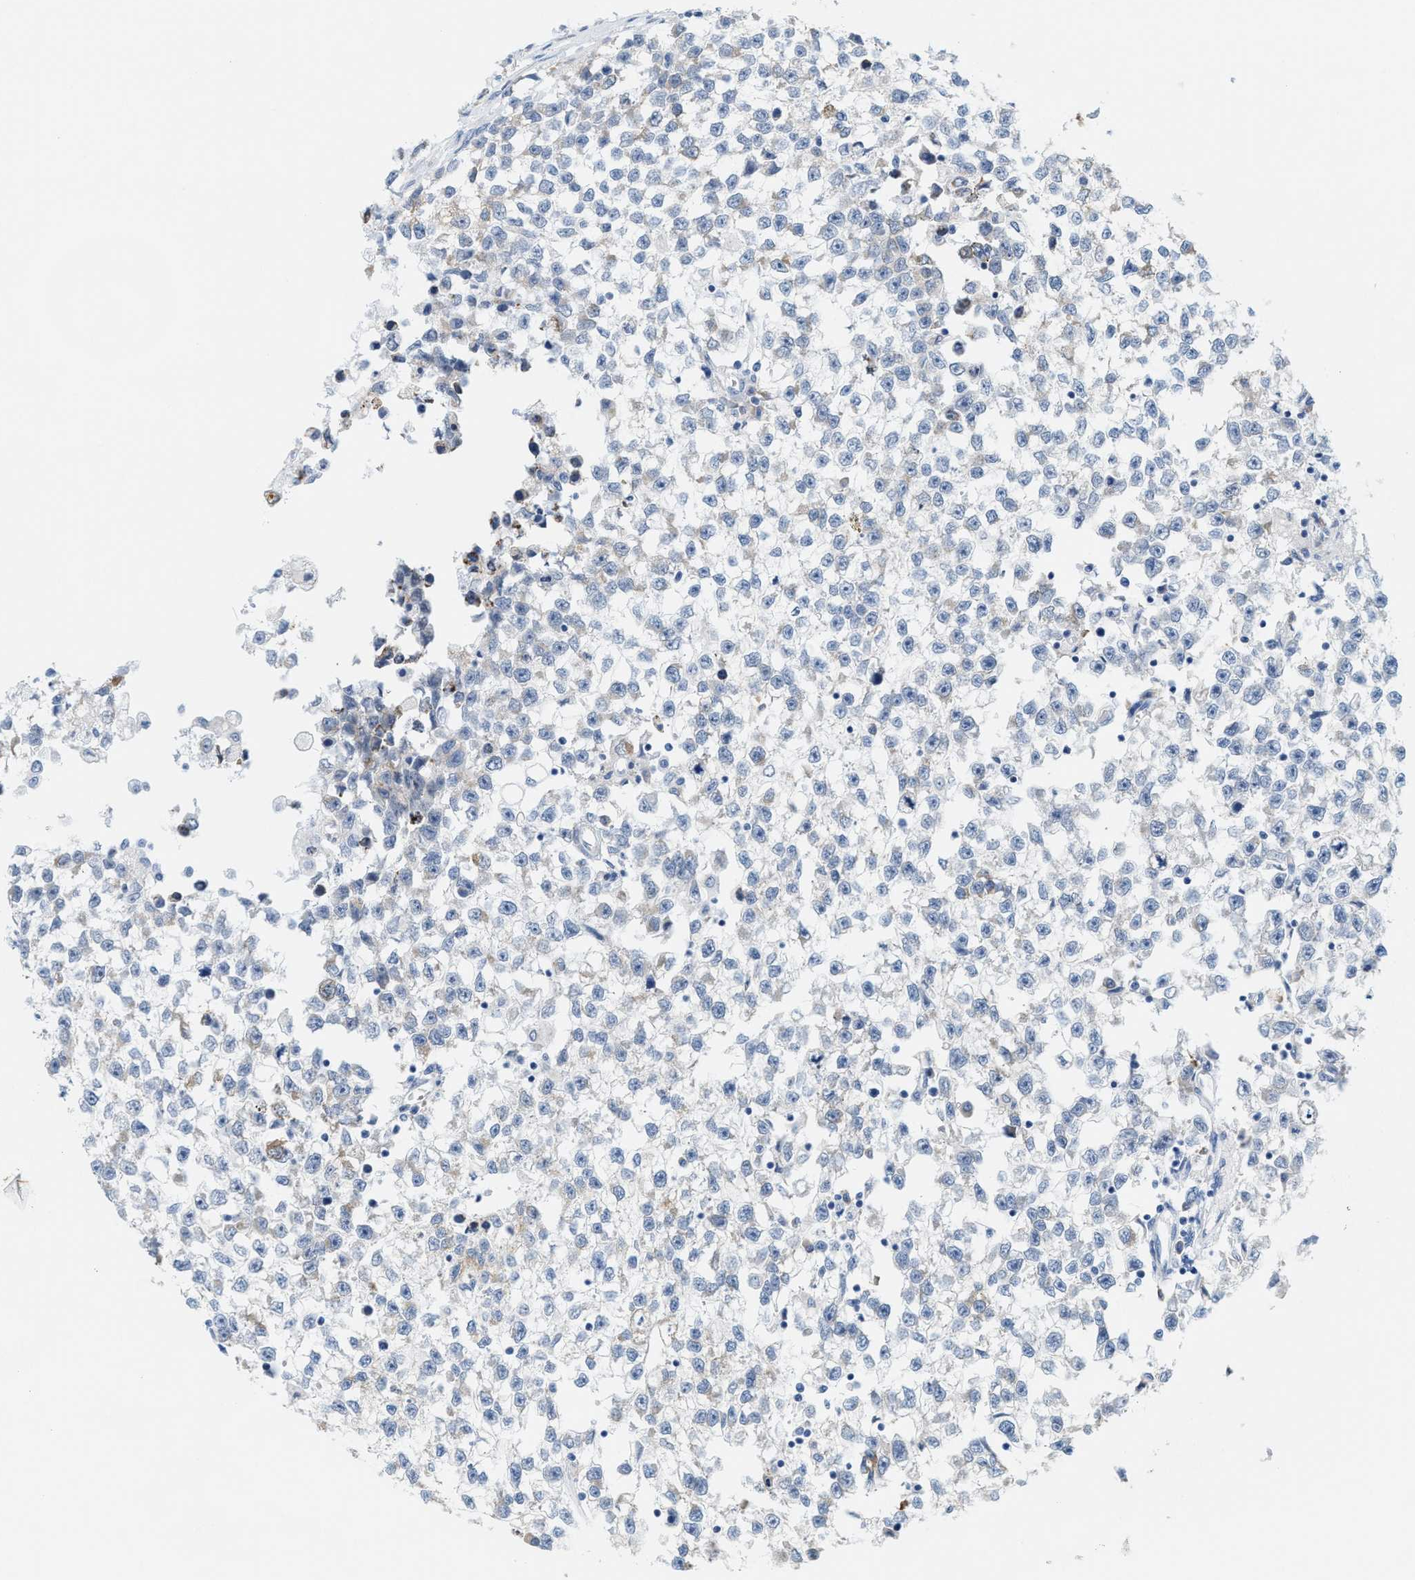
{"staining": {"intensity": "moderate", "quantity": "<25%", "location": "cytoplasmic/membranous"}, "tissue": "testis cancer", "cell_type": "Tumor cells", "image_type": "cancer", "snomed": [{"axis": "morphology", "description": "Seminoma, NOS"}, {"axis": "morphology", "description": "Carcinoma, Embryonal, NOS"}, {"axis": "topography", "description": "Testis"}], "caption": "Human testis cancer (seminoma) stained with a protein marker reveals moderate staining in tumor cells.", "gene": "KIFC3", "patient": {"sex": "male", "age": 51}}